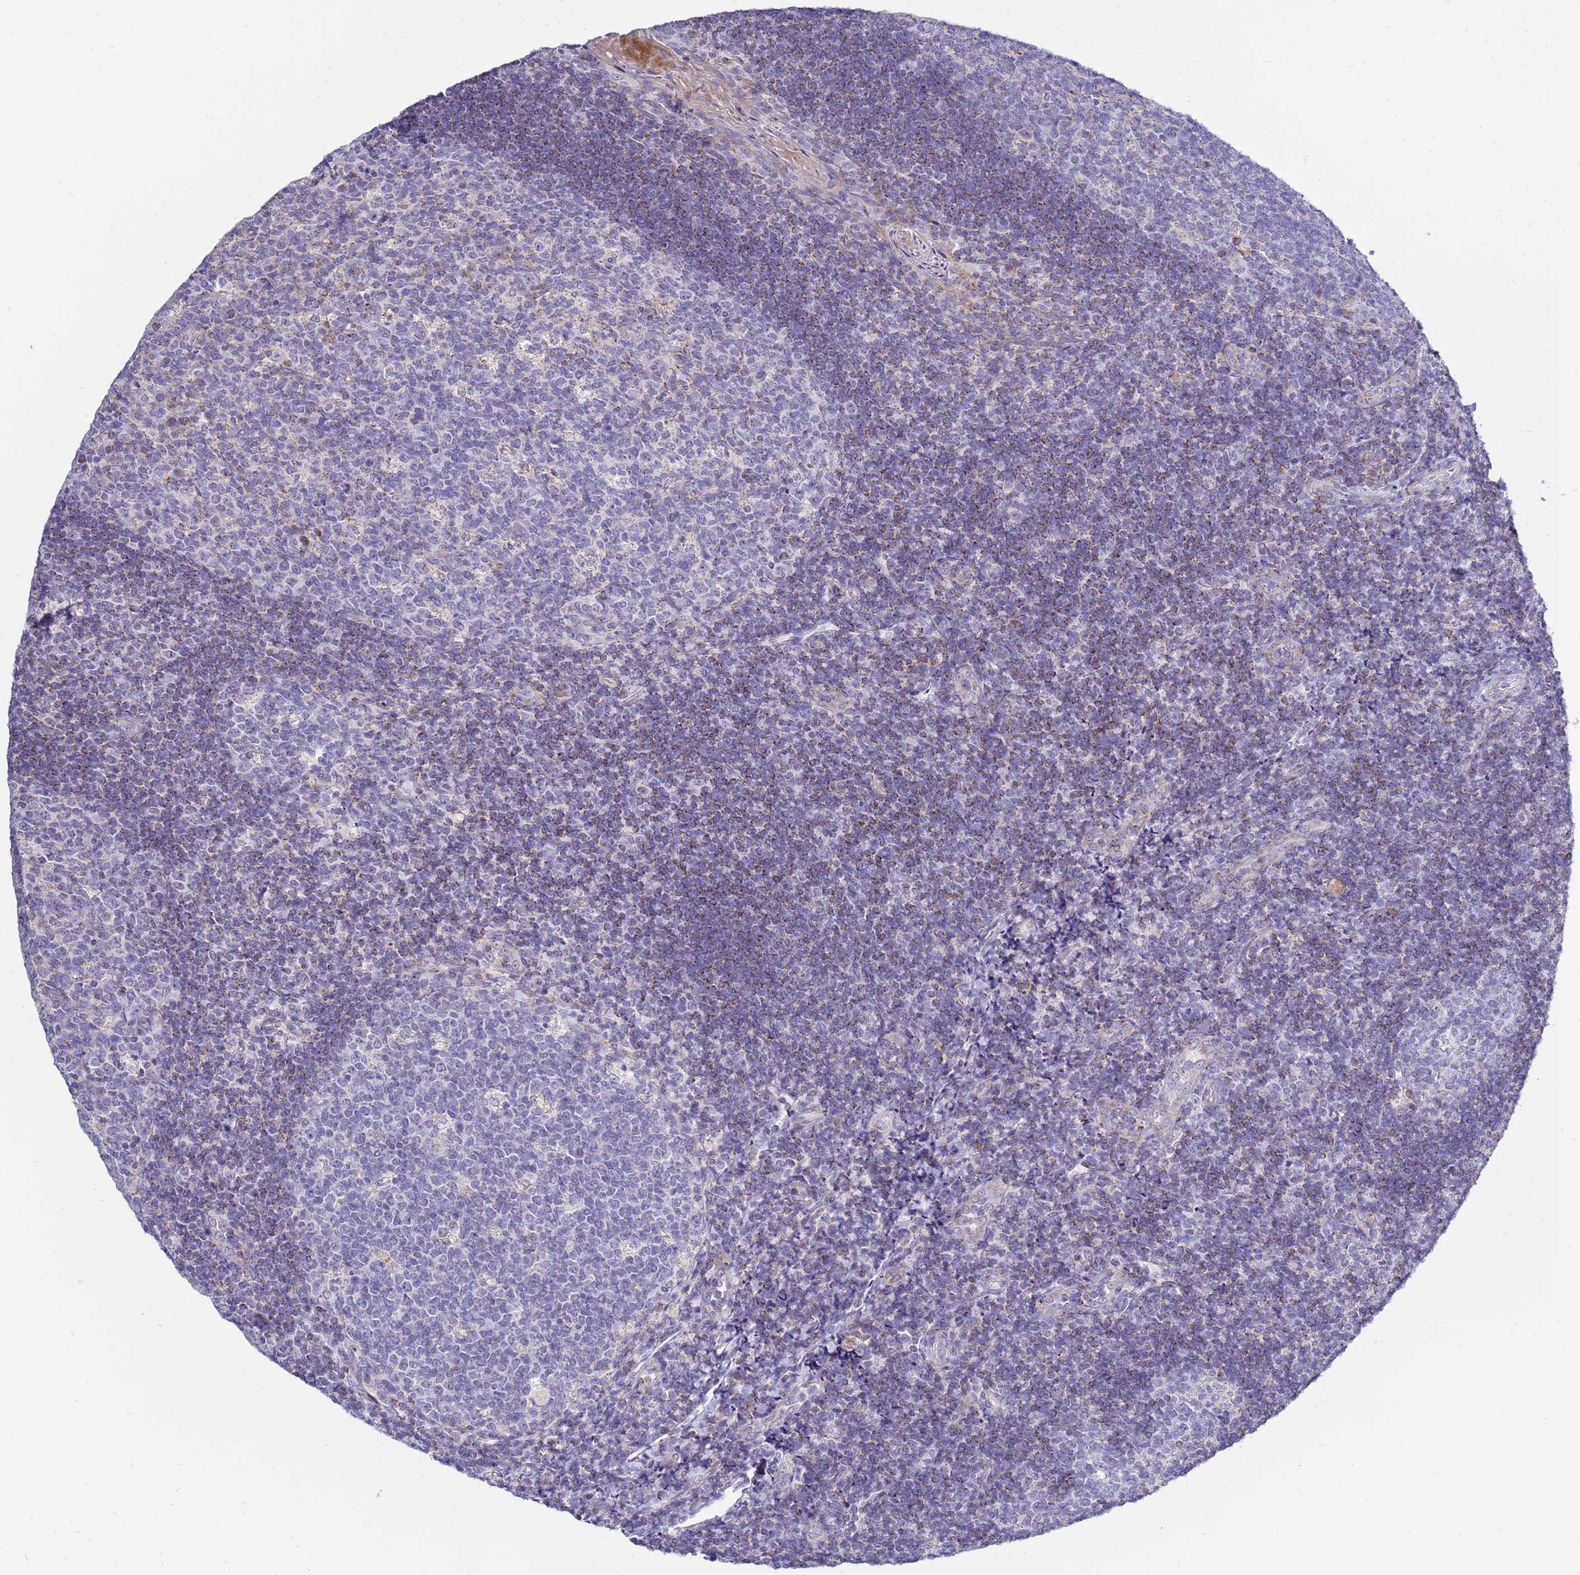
{"staining": {"intensity": "negative", "quantity": "none", "location": "none"}, "tissue": "tonsil", "cell_type": "Germinal center cells", "image_type": "normal", "snomed": [{"axis": "morphology", "description": "Normal tissue, NOS"}, {"axis": "topography", "description": "Tonsil"}], "caption": "Immunohistochemical staining of normal tonsil demonstrates no significant expression in germinal center cells.", "gene": "IGF1R", "patient": {"sex": "male", "age": 17}}